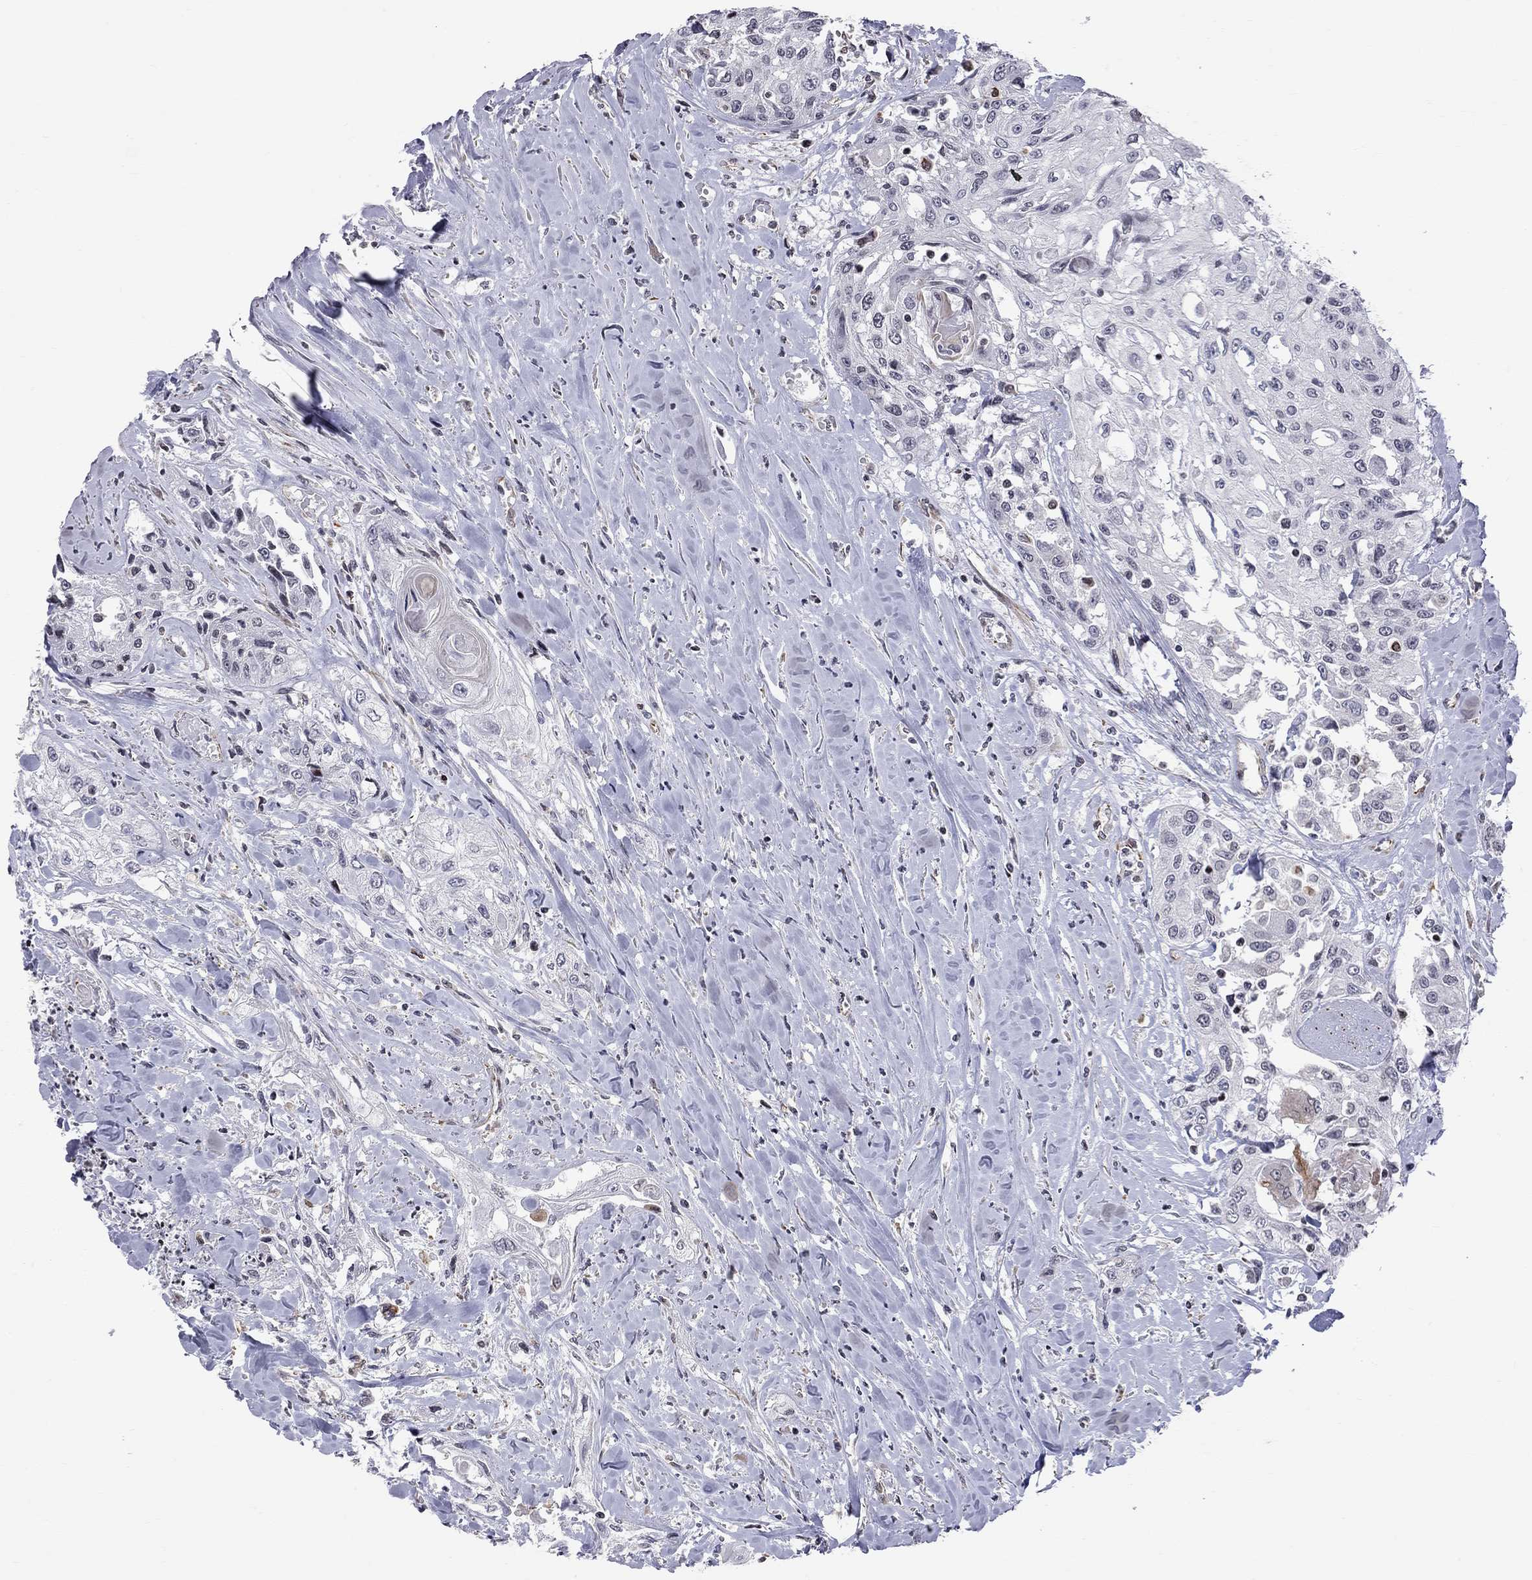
{"staining": {"intensity": "negative", "quantity": "none", "location": "none"}, "tissue": "head and neck cancer", "cell_type": "Tumor cells", "image_type": "cancer", "snomed": [{"axis": "morphology", "description": "Normal tissue, NOS"}, {"axis": "morphology", "description": "Squamous cell carcinoma, NOS"}, {"axis": "topography", "description": "Oral tissue"}, {"axis": "topography", "description": "Peripheral nerve tissue"}, {"axis": "topography", "description": "Head-Neck"}], "caption": "Squamous cell carcinoma (head and neck) stained for a protein using immunohistochemistry demonstrates no positivity tumor cells.", "gene": "MTNR1B", "patient": {"sex": "female", "age": 59}}